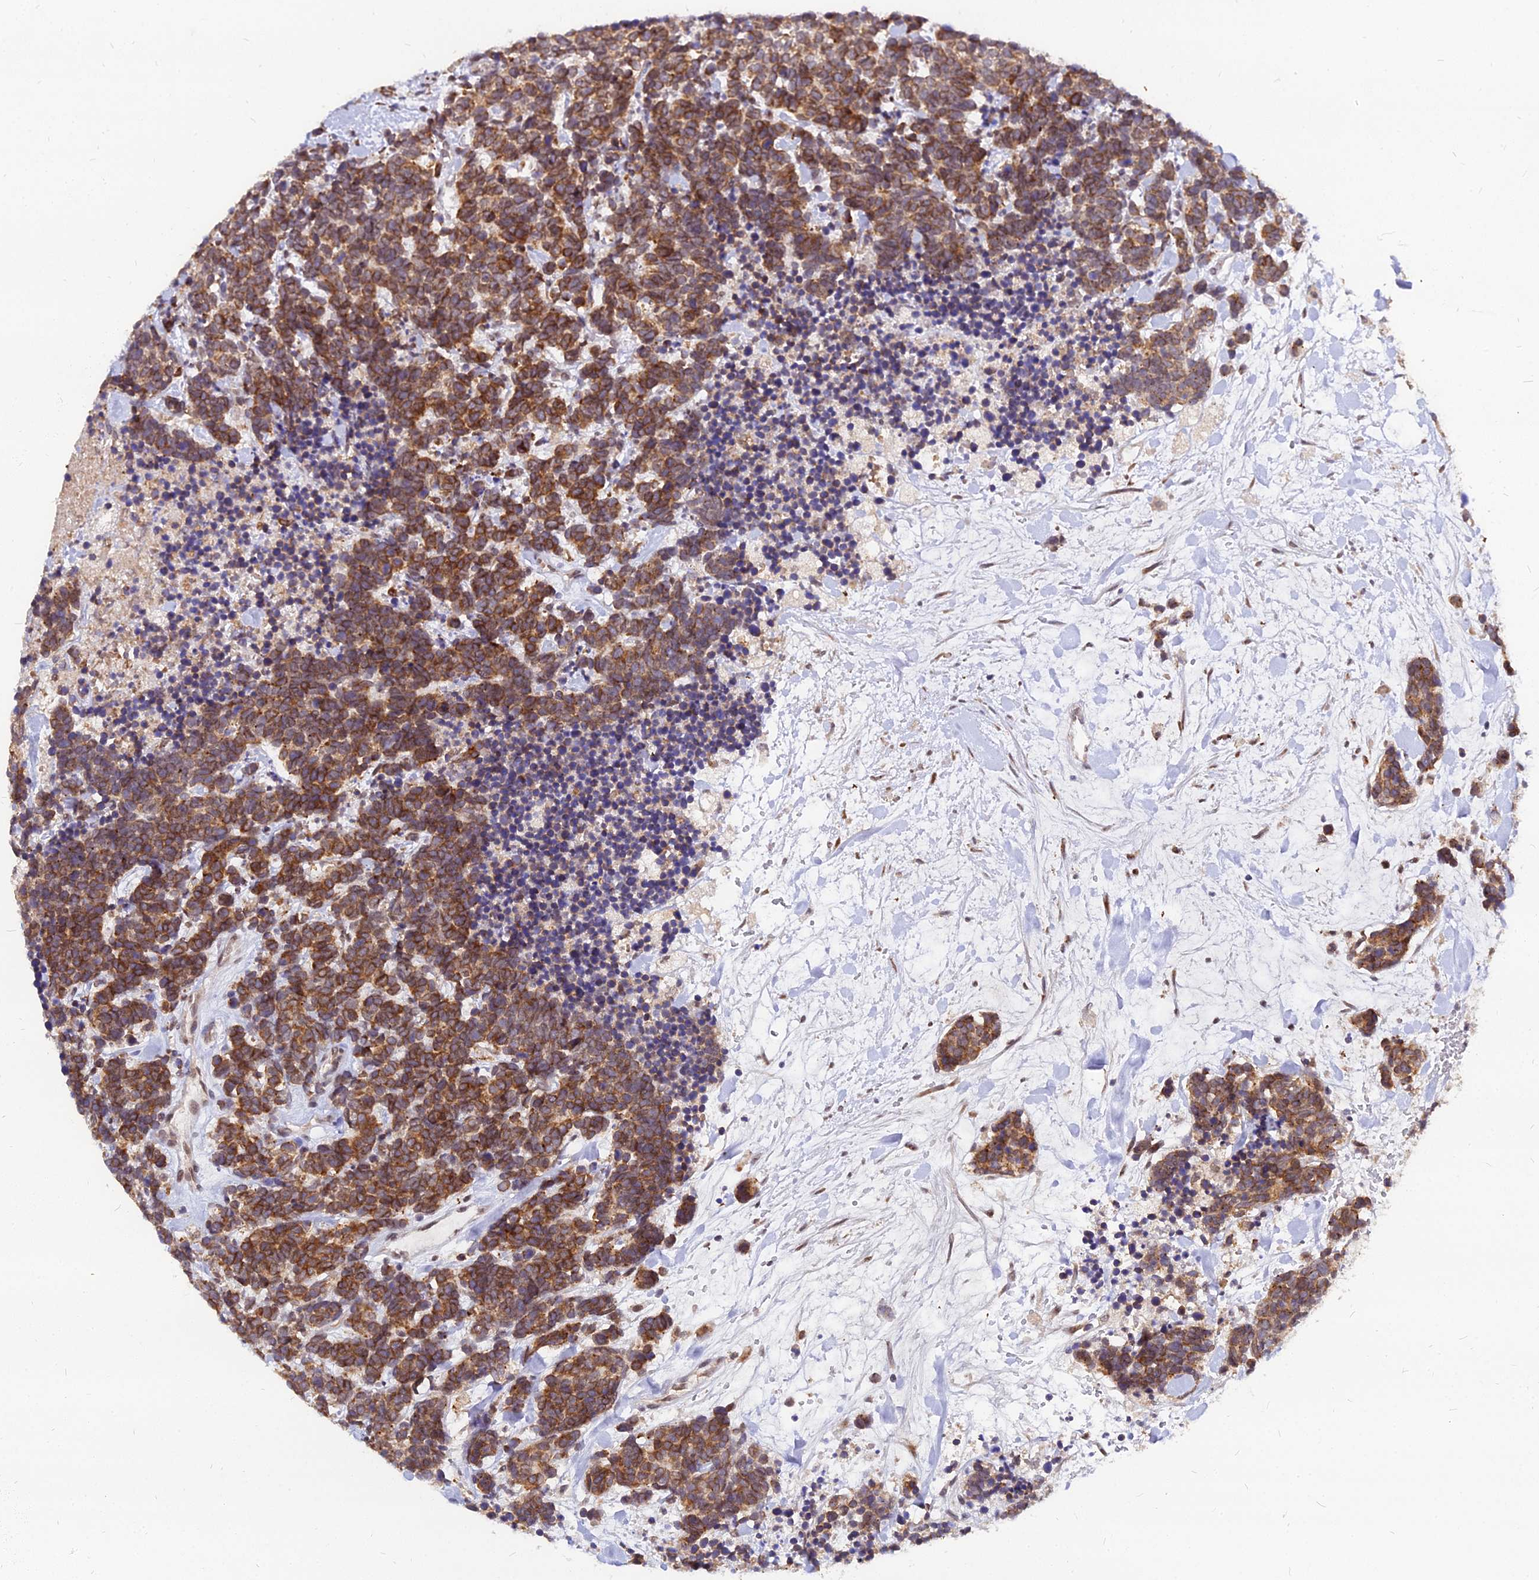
{"staining": {"intensity": "moderate", "quantity": ">75%", "location": "cytoplasmic/membranous"}, "tissue": "carcinoid", "cell_type": "Tumor cells", "image_type": "cancer", "snomed": [{"axis": "morphology", "description": "Carcinoma, NOS"}, {"axis": "morphology", "description": "Carcinoid, malignant, NOS"}, {"axis": "topography", "description": "Prostate"}], "caption": "Immunohistochemistry of carcinoid reveals medium levels of moderate cytoplasmic/membranous staining in approximately >75% of tumor cells.", "gene": "RNF121", "patient": {"sex": "male", "age": 57}}